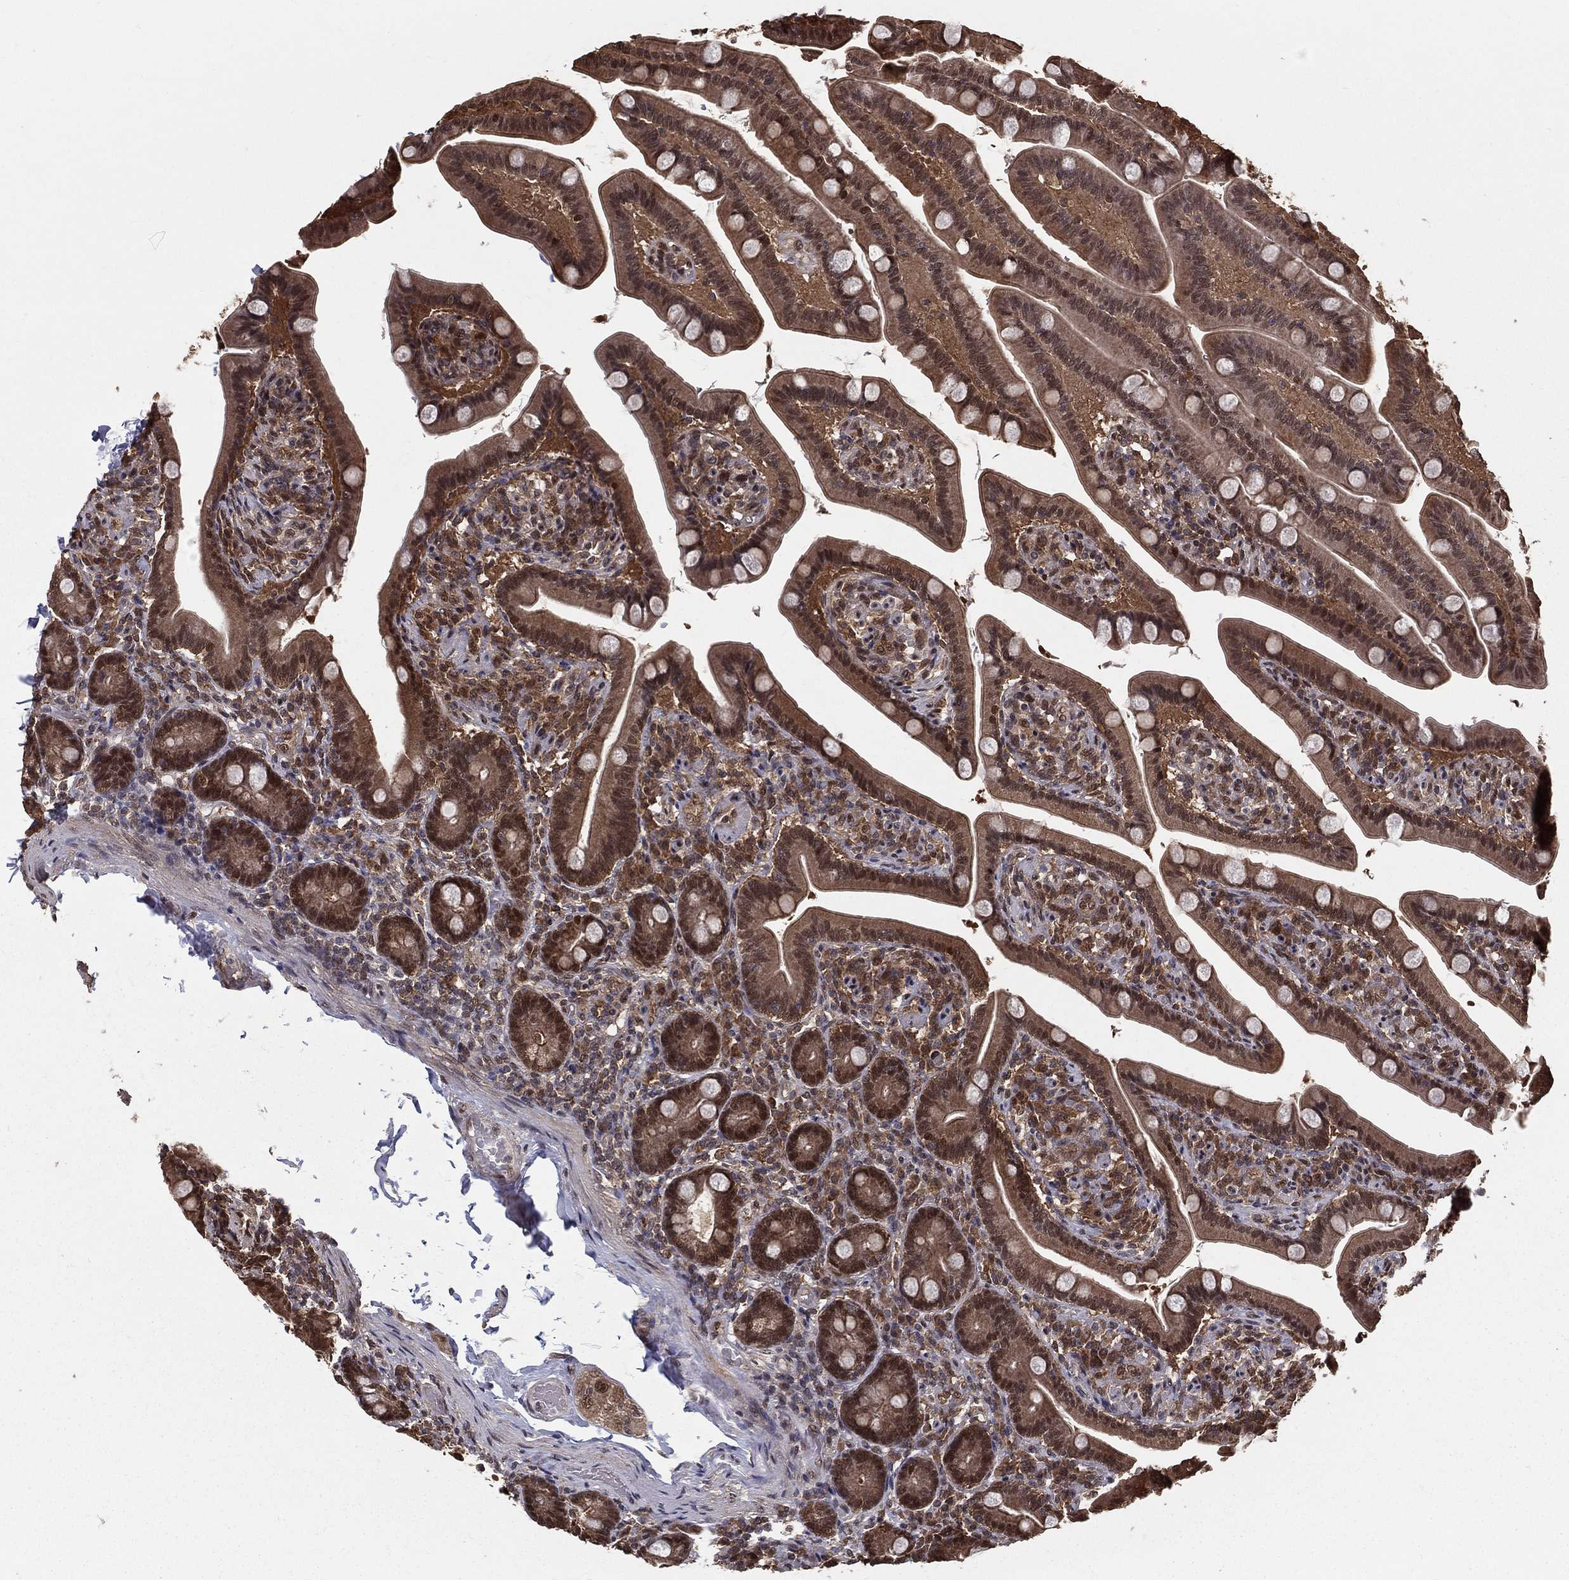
{"staining": {"intensity": "moderate", "quantity": ">75%", "location": "cytoplasmic/membranous,nuclear"}, "tissue": "small intestine", "cell_type": "Glandular cells", "image_type": "normal", "snomed": [{"axis": "morphology", "description": "Normal tissue, NOS"}, {"axis": "topography", "description": "Small intestine"}], "caption": "This micrograph exhibits immunohistochemistry staining of benign small intestine, with medium moderate cytoplasmic/membranous,nuclear expression in approximately >75% of glandular cells.", "gene": "CARM1", "patient": {"sex": "male", "age": 66}}